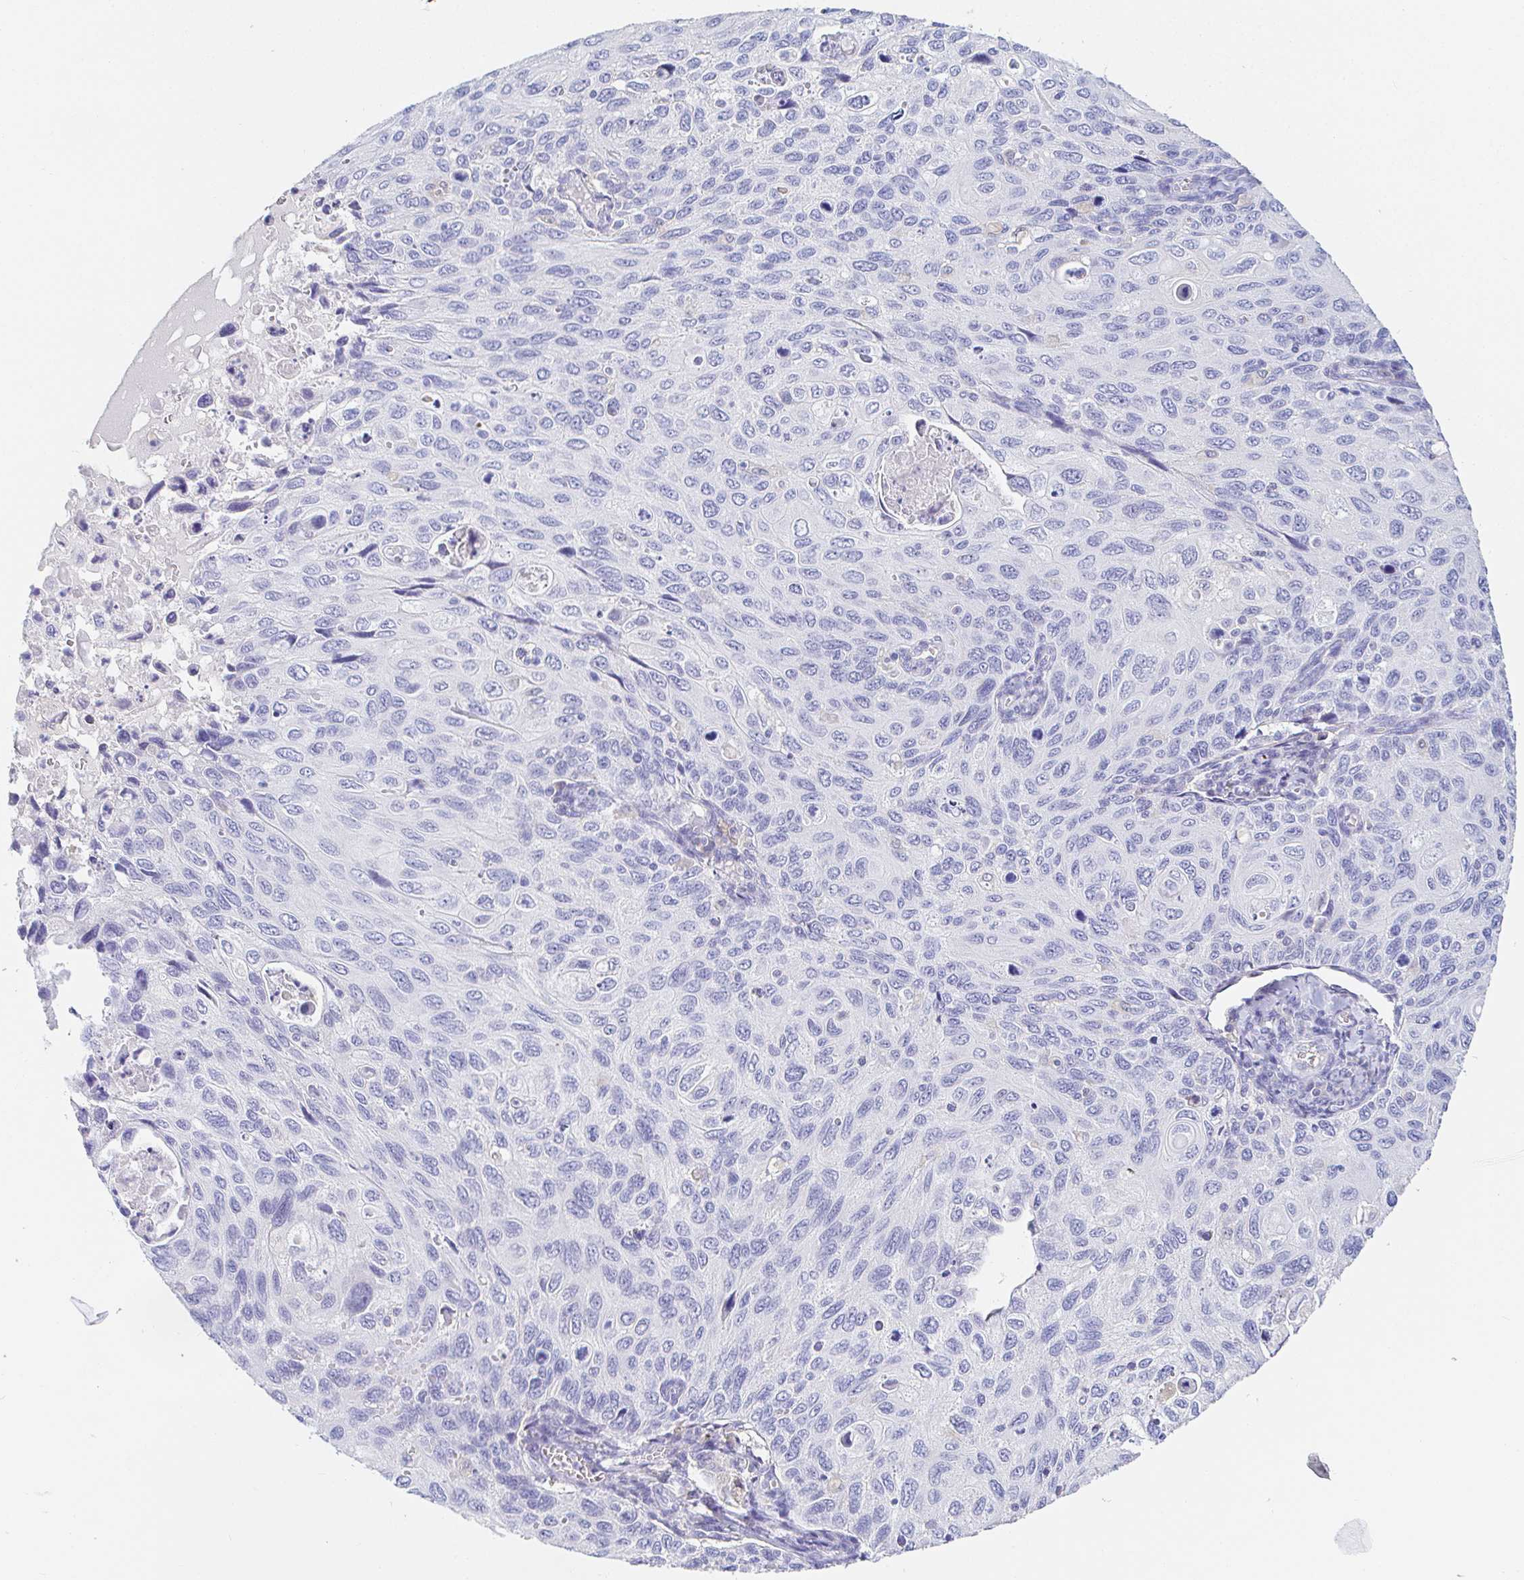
{"staining": {"intensity": "negative", "quantity": "none", "location": "none"}, "tissue": "cervical cancer", "cell_type": "Tumor cells", "image_type": "cancer", "snomed": [{"axis": "morphology", "description": "Squamous cell carcinoma, NOS"}, {"axis": "topography", "description": "Cervix"}], "caption": "DAB (3,3'-diaminobenzidine) immunohistochemical staining of squamous cell carcinoma (cervical) shows no significant expression in tumor cells.", "gene": "PDE6B", "patient": {"sex": "female", "age": 70}}